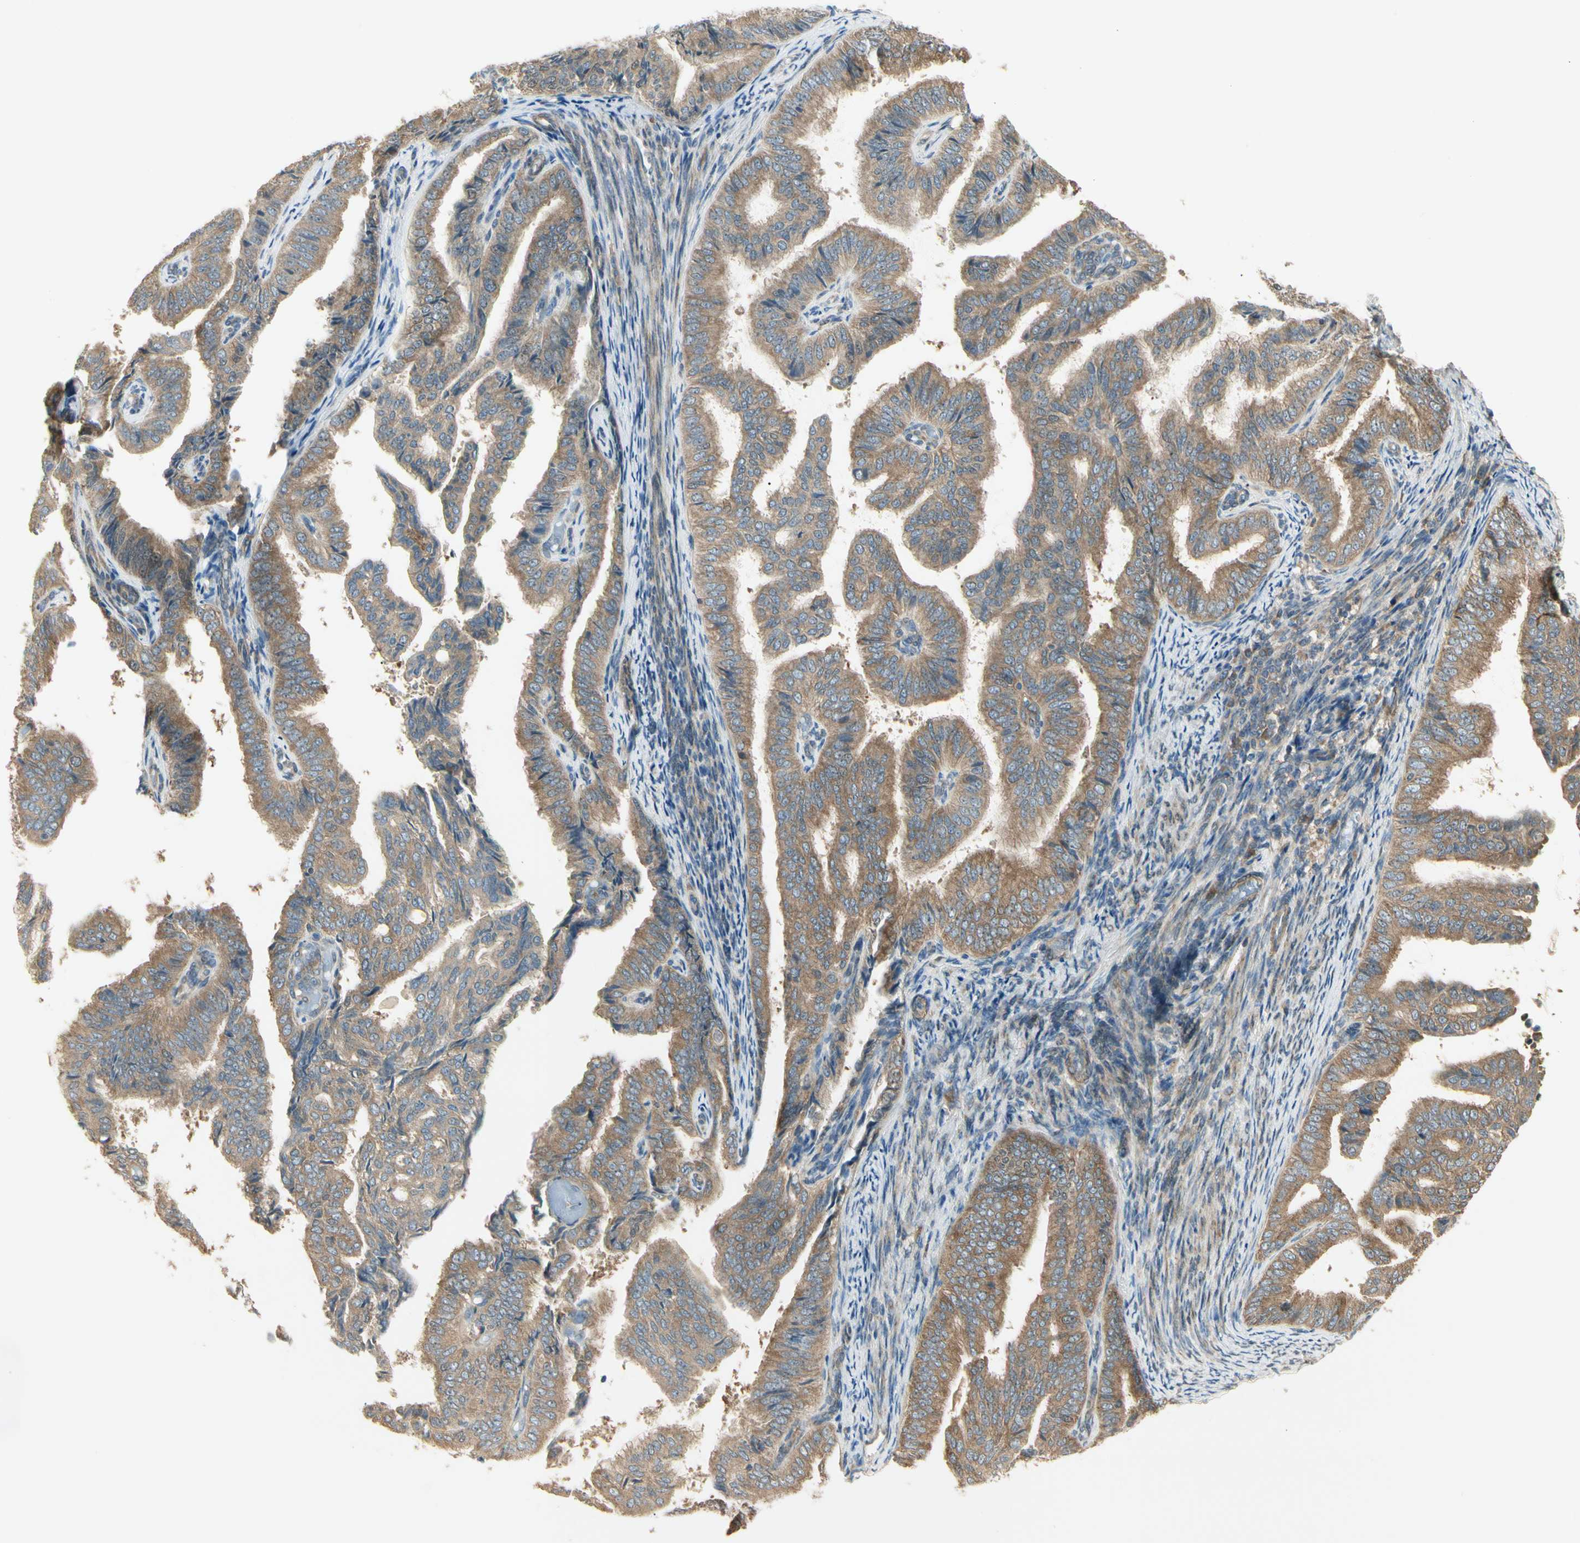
{"staining": {"intensity": "moderate", "quantity": ">75%", "location": "cytoplasmic/membranous"}, "tissue": "endometrial cancer", "cell_type": "Tumor cells", "image_type": "cancer", "snomed": [{"axis": "morphology", "description": "Adenocarcinoma, NOS"}, {"axis": "topography", "description": "Endometrium"}], "caption": "Immunohistochemical staining of endometrial adenocarcinoma shows moderate cytoplasmic/membranous protein positivity in approximately >75% of tumor cells.", "gene": "IRAG1", "patient": {"sex": "female", "age": 58}}